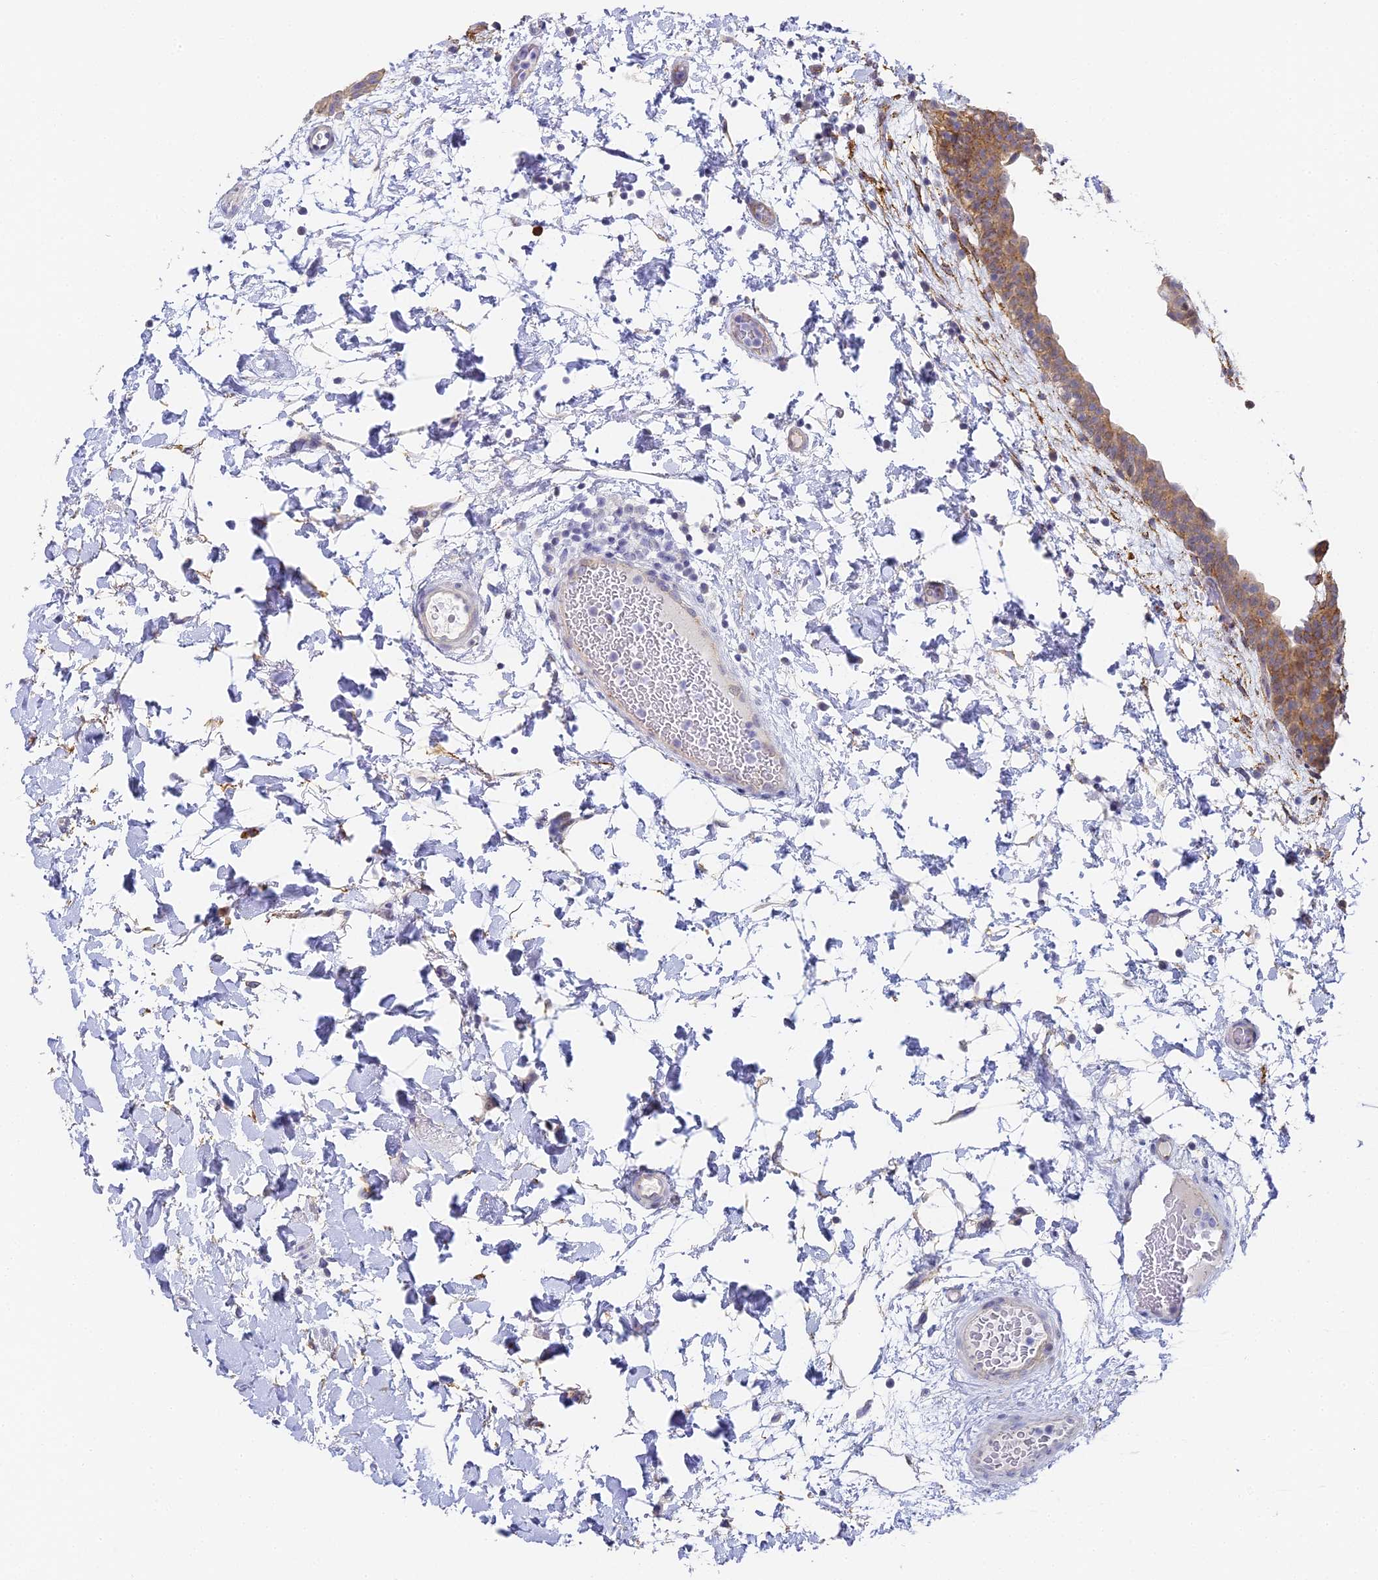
{"staining": {"intensity": "moderate", "quantity": ">75%", "location": "cytoplasmic/membranous"}, "tissue": "urinary bladder", "cell_type": "Urothelial cells", "image_type": "normal", "snomed": [{"axis": "morphology", "description": "Normal tissue, NOS"}, {"axis": "topography", "description": "Urinary bladder"}], "caption": "The micrograph displays staining of normal urinary bladder, revealing moderate cytoplasmic/membranous protein staining (brown color) within urothelial cells. Nuclei are stained in blue.", "gene": "GJA1", "patient": {"sex": "male", "age": 83}}